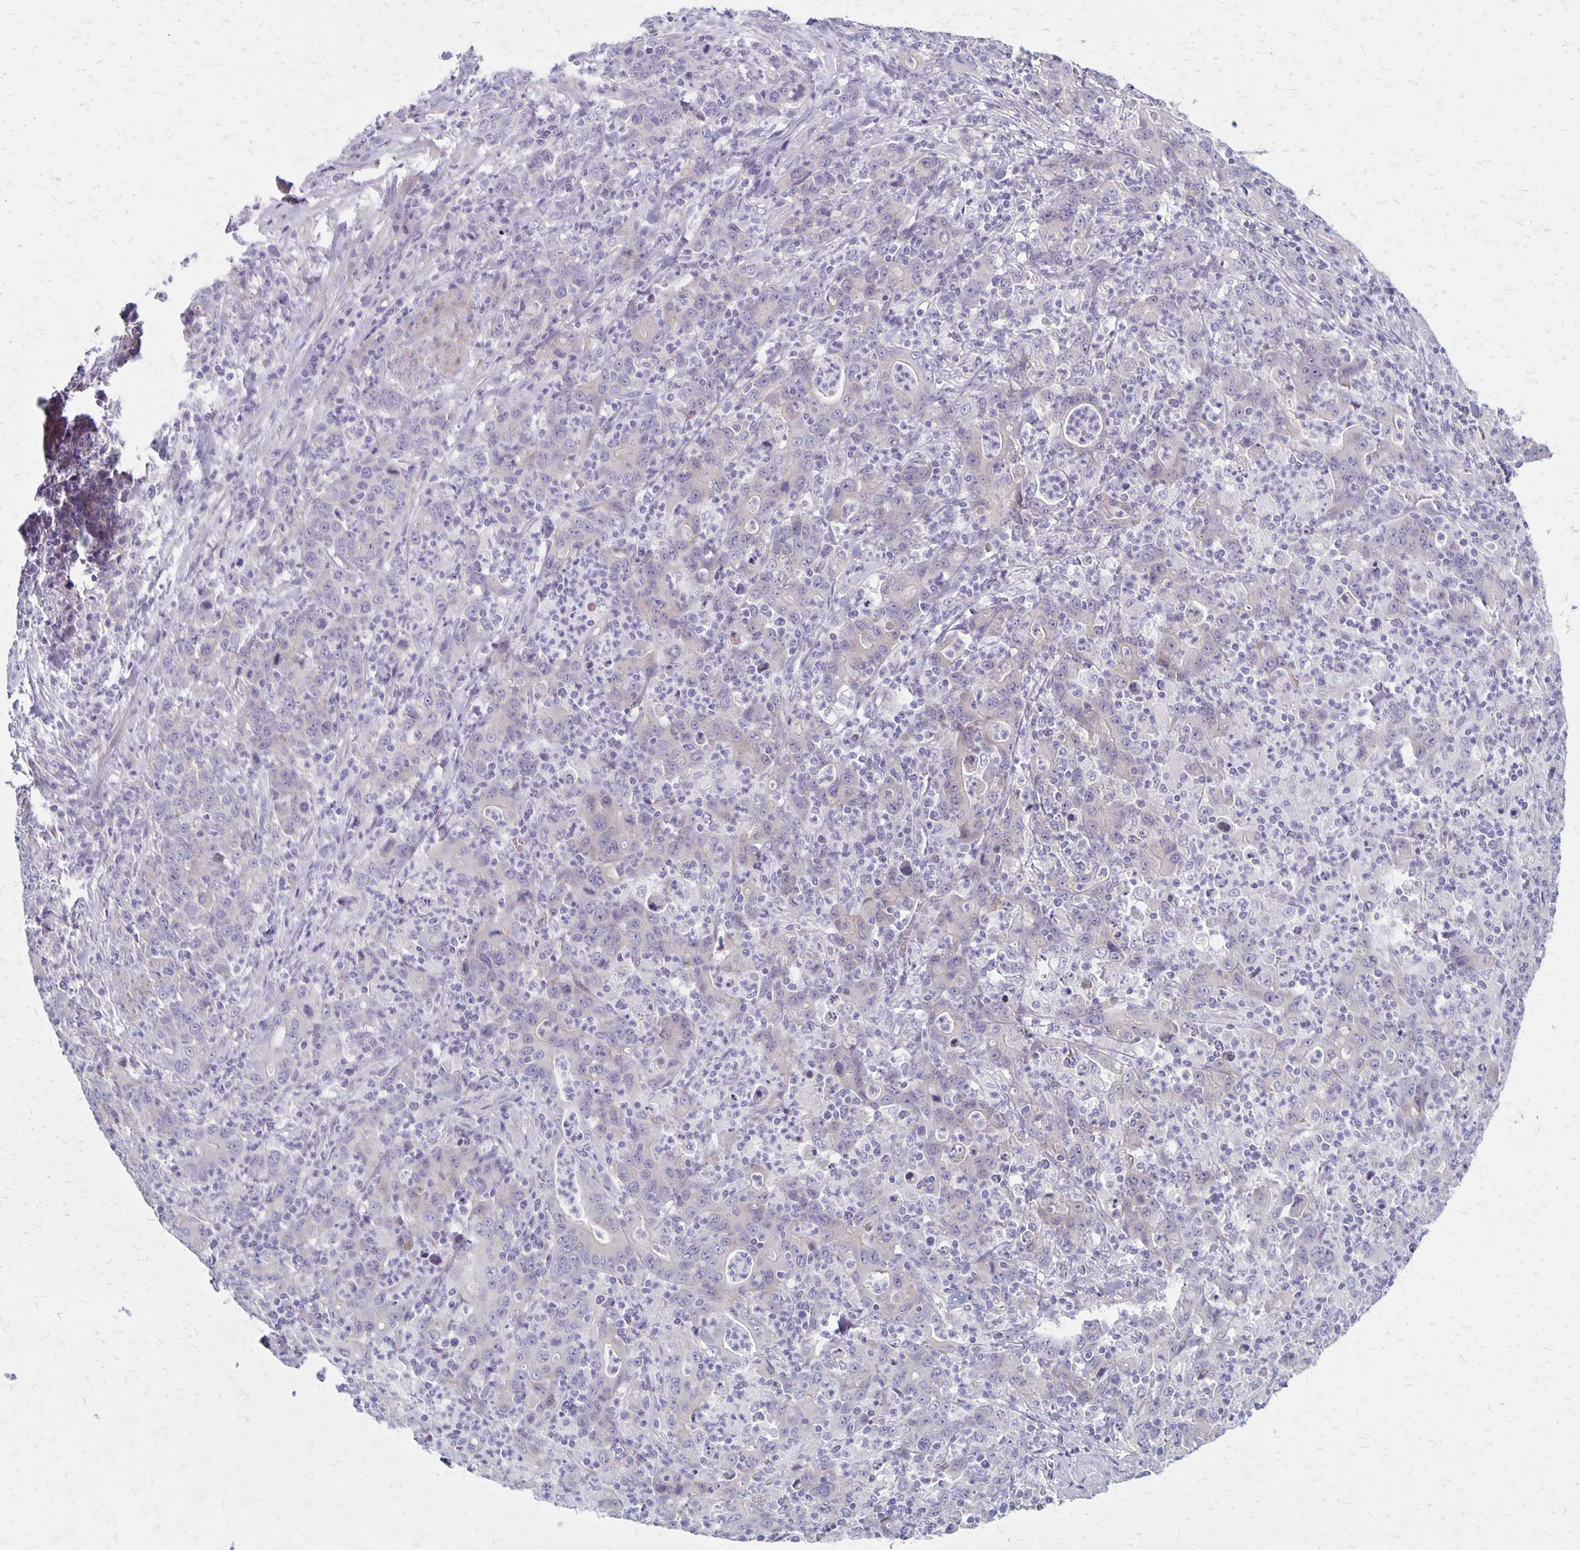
{"staining": {"intensity": "negative", "quantity": "none", "location": "none"}, "tissue": "stomach cancer", "cell_type": "Tumor cells", "image_type": "cancer", "snomed": [{"axis": "morphology", "description": "Adenocarcinoma, NOS"}, {"axis": "topography", "description": "Stomach, upper"}], "caption": "There is no significant positivity in tumor cells of stomach cancer.", "gene": "HOMER1", "patient": {"sex": "male", "age": 69}}